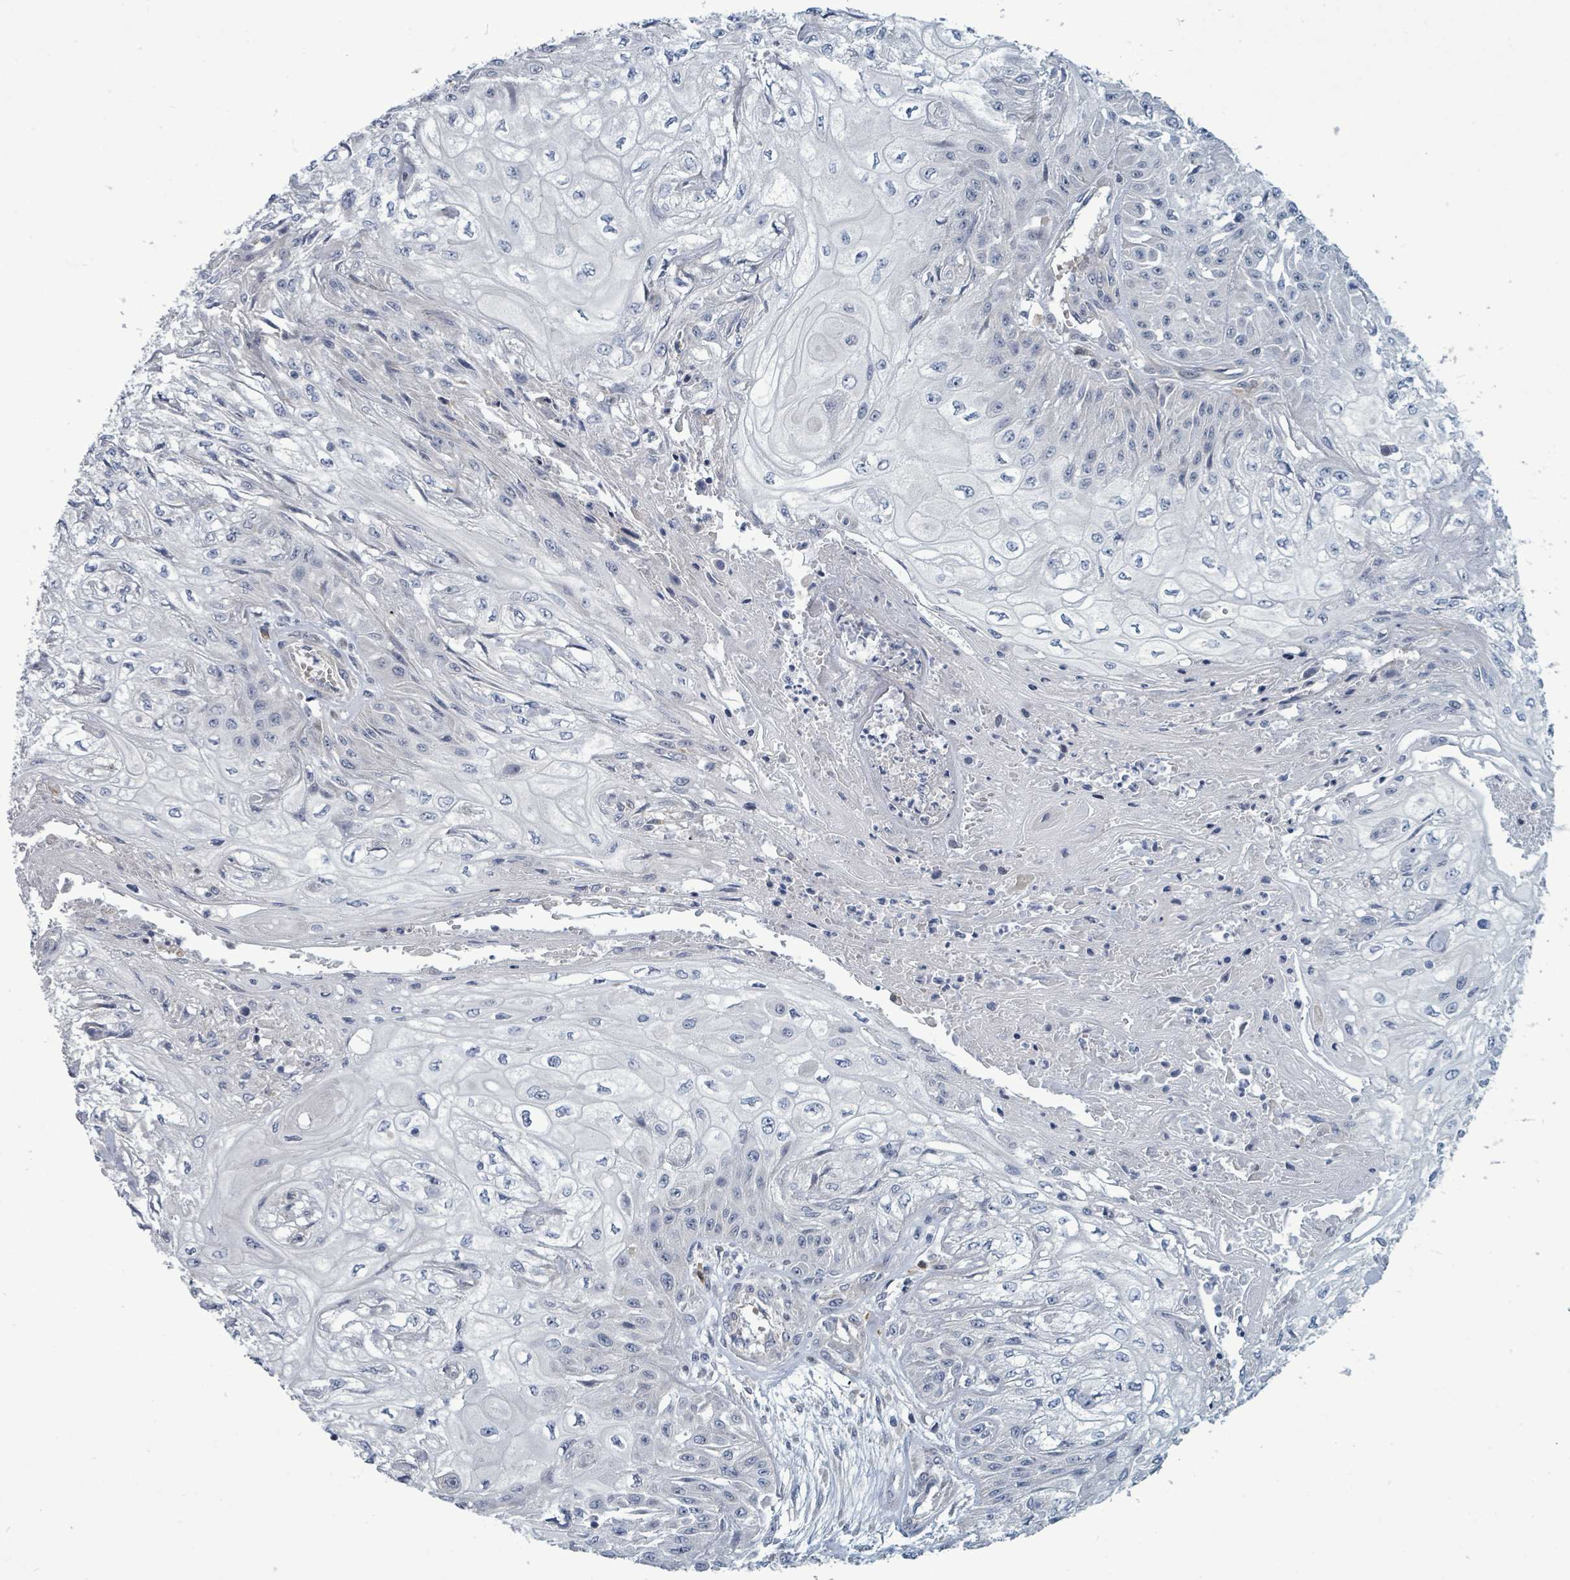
{"staining": {"intensity": "negative", "quantity": "none", "location": "none"}, "tissue": "skin cancer", "cell_type": "Tumor cells", "image_type": "cancer", "snomed": [{"axis": "morphology", "description": "Squamous cell carcinoma, NOS"}, {"axis": "morphology", "description": "Squamous cell carcinoma, metastatic, NOS"}, {"axis": "topography", "description": "Skin"}, {"axis": "topography", "description": "Lymph node"}], "caption": "High magnification brightfield microscopy of skin cancer (metastatic squamous cell carcinoma) stained with DAB (3,3'-diaminobenzidine) (brown) and counterstained with hematoxylin (blue): tumor cells show no significant positivity.", "gene": "TRDMT1", "patient": {"sex": "male", "age": 75}}